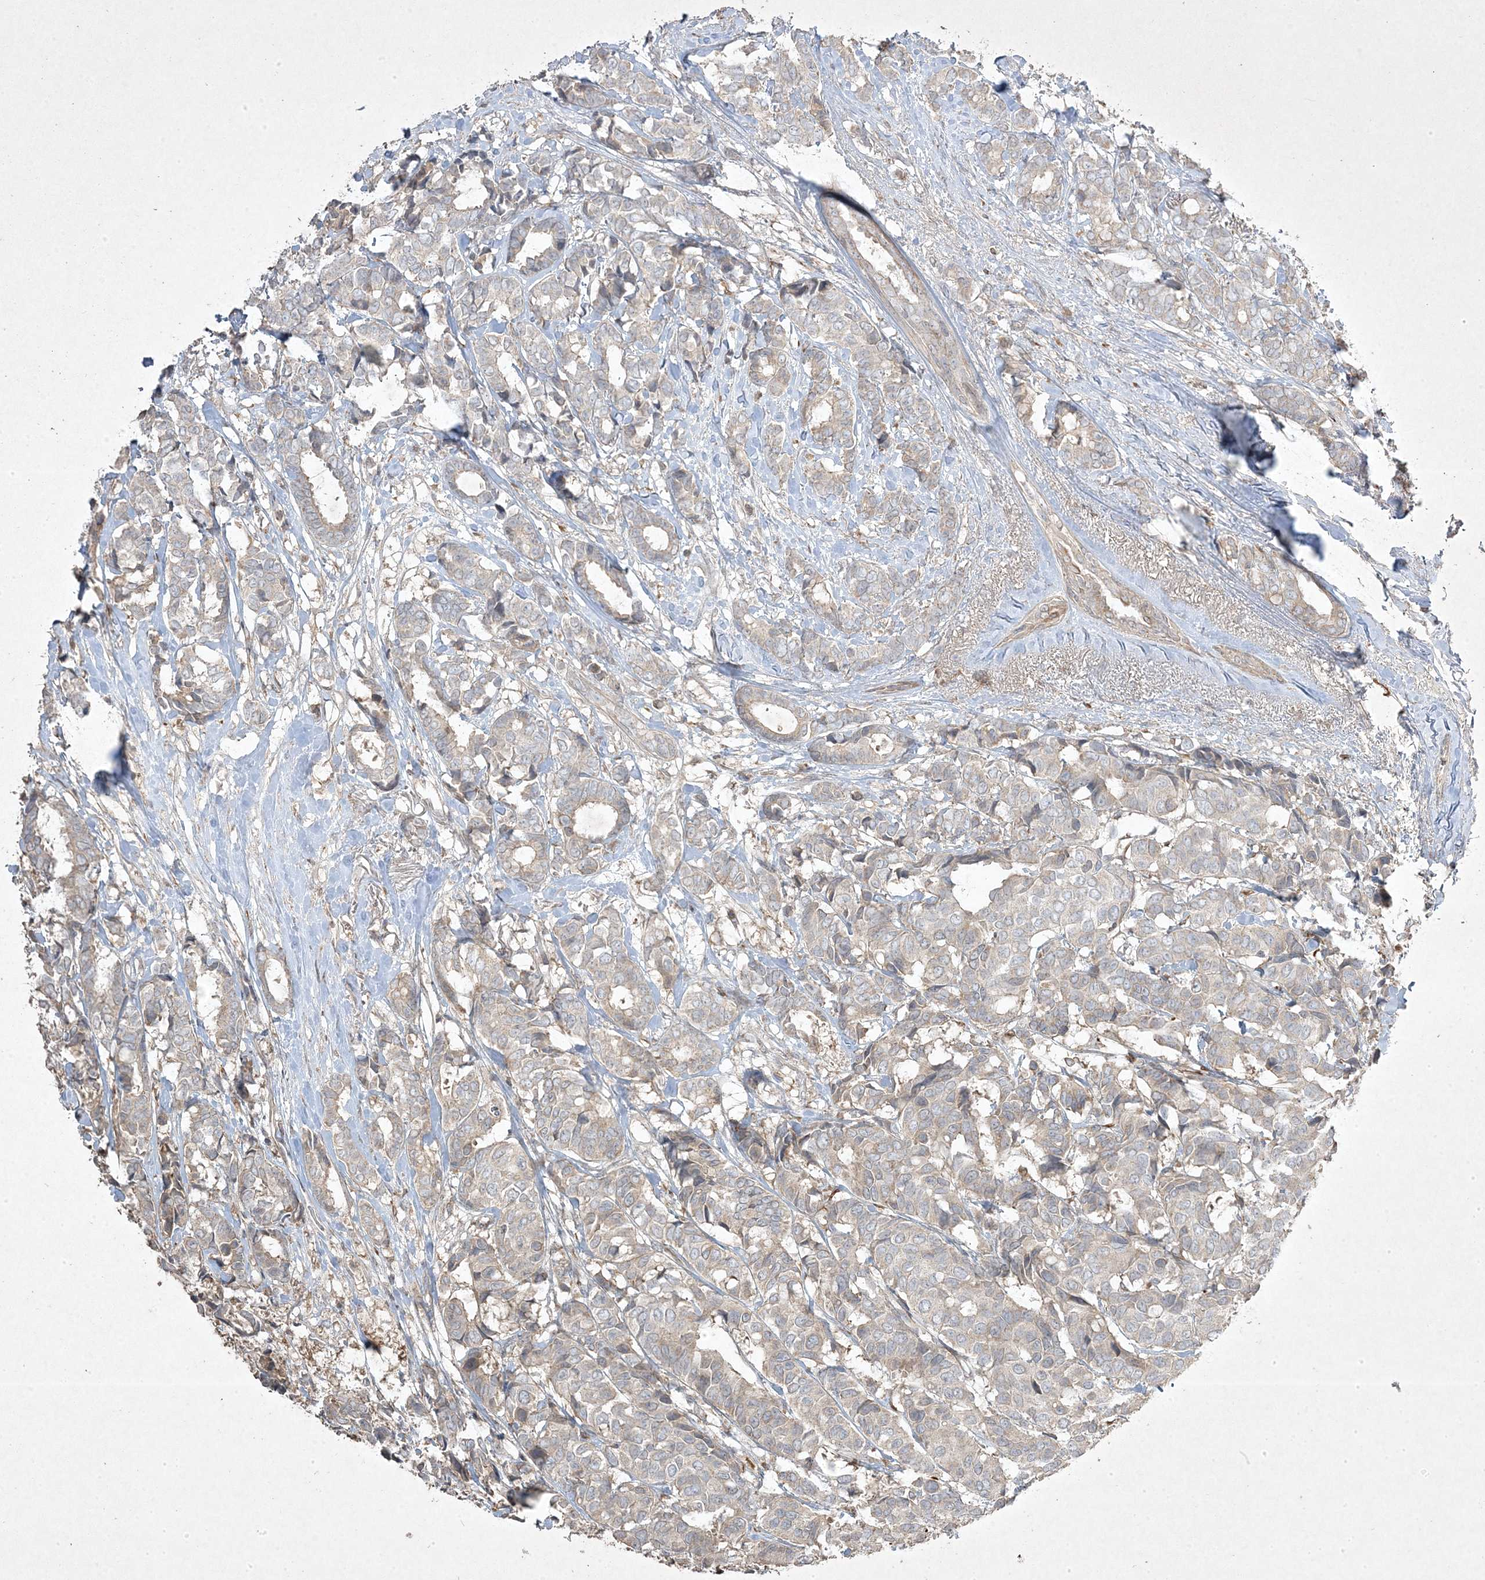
{"staining": {"intensity": "weak", "quantity": "<25%", "location": "cytoplasmic/membranous"}, "tissue": "breast cancer", "cell_type": "Tumor cells", "image_type": "cancer", "snomed": [{"axis": "morphology", "description": "Duct carcinoma"}, {"axis": "topography", "description": "Breast"}], "caption": "A micrograph of intraductal carcinoma (breast) stained for a protein reveals no brown staining in tumor cells.", "gene": "RGL4", "patient": {"sex": "female", "age": 87}}